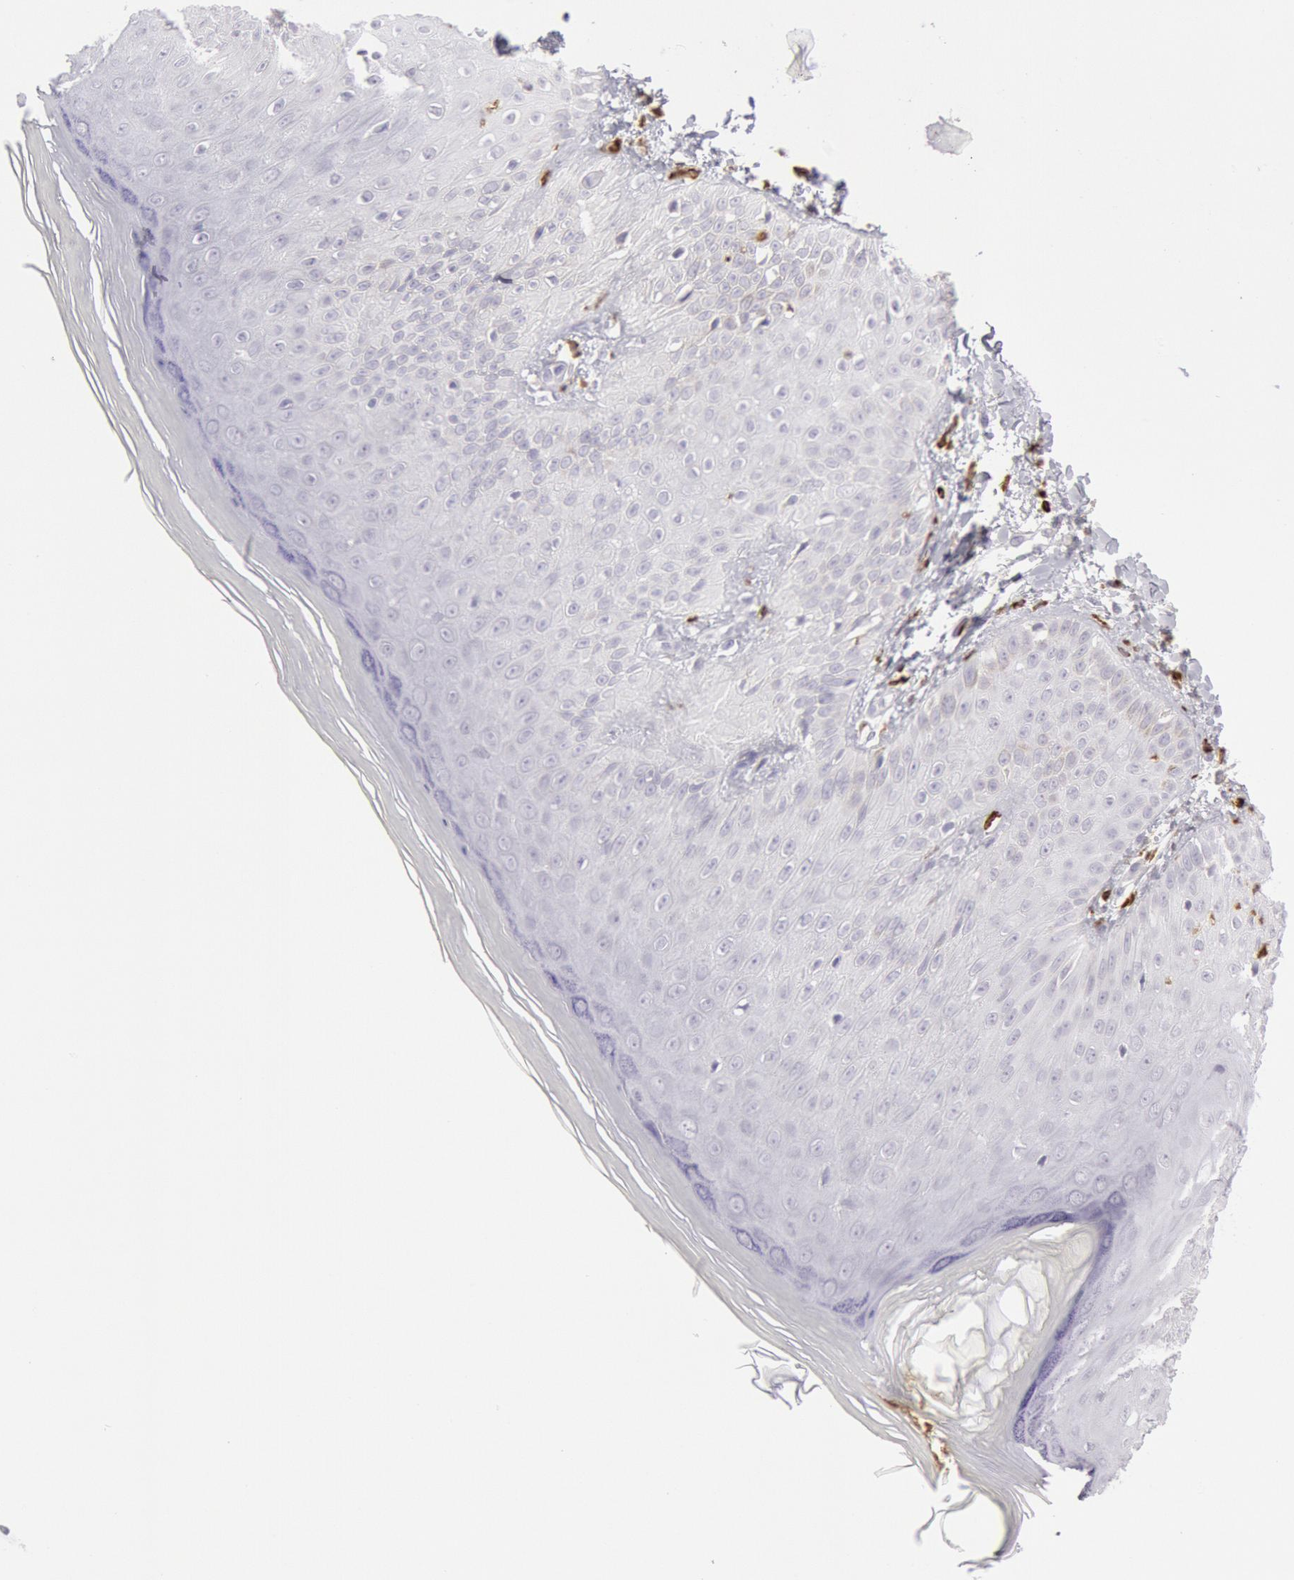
{"staining": {"intensity": "negative", "quantity": "none", "location": "none"}, "tissue": "skin", "cell_type": "Epidermal cells", "image_type": "normal", "snomed": [{"axis": "morphology", "description": "Normal tissue, NOS"}, {"axis": "morphology", "description": "Inflammation, NOS"}, {"axis": "topography", "description": "Soft tissue"}, {"axis": "topography", "description": "Anal"}], "caption": "High magnification brightfield microscopy of normal skin stained with DAB (3,3'-diaminobenzidine) (brown) and counterstained with hematoxylin (blue): epidermal cells show no significant staining. (Brightfield microscopy of DAB (3,3'-diaminobenzidine) IHC at high magnification).", "gene": "FCN1", "patient": {"sex": "female", "age": 15}}